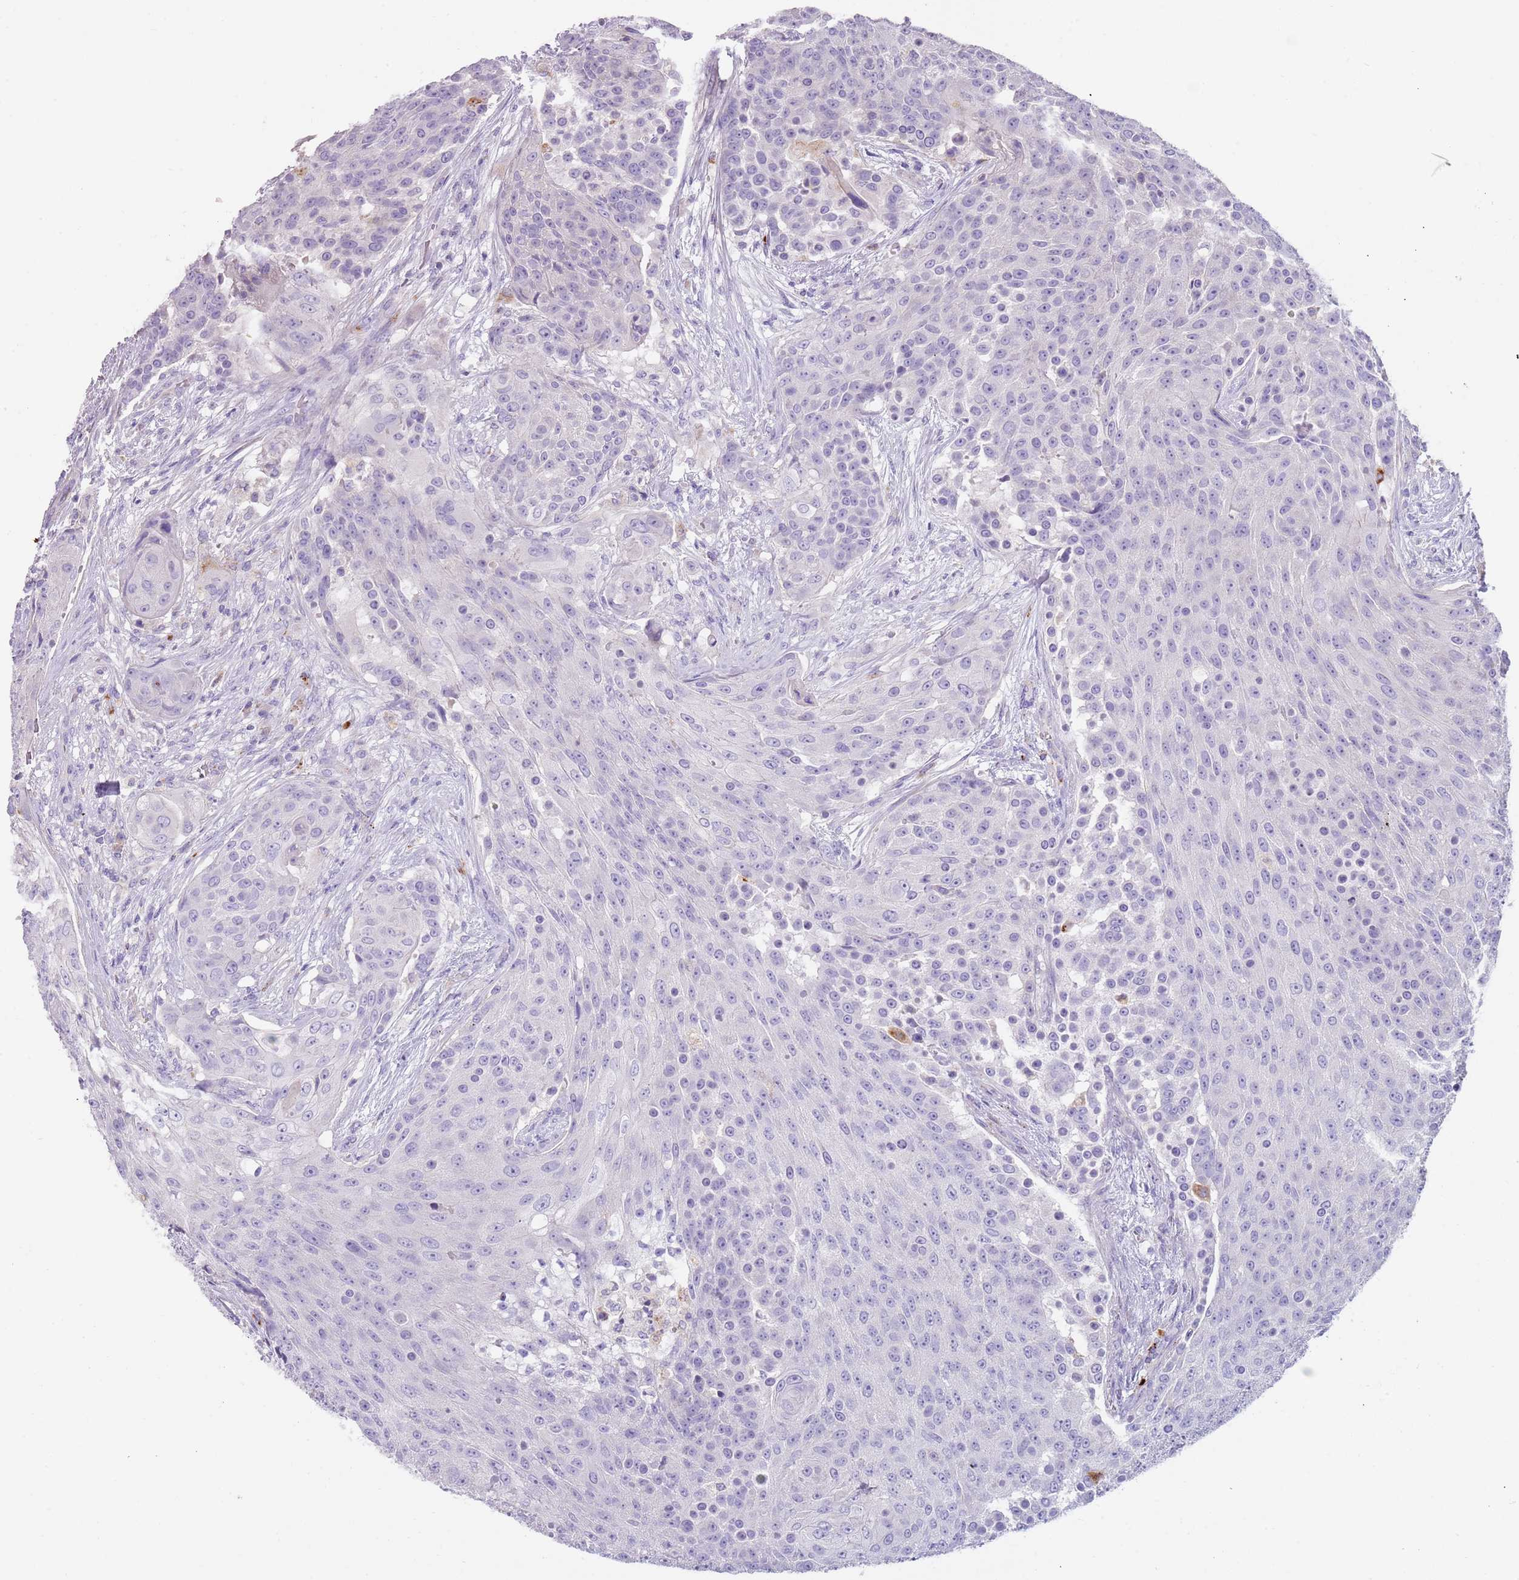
{"staining": {"intensity": "negative", "quantity": "none", "location": "none"}, "tissue": "urothelial cancer", "cell_type": "Tumor cells", "image_type": "cancer", "snomed": [{"axis": "morphology", "description": "Urothelial carcinoma, High grade"}, {"axis": "topography", "description": "Urinary bladder"}], "caption": "An image of human urothelial cancer is negative for staining in tumor cells. (DAB IHC visualized using brightfield microscopy, high magnification).", "gene": "LRRN3", "patient": {"sex": "female", "age": 63}}